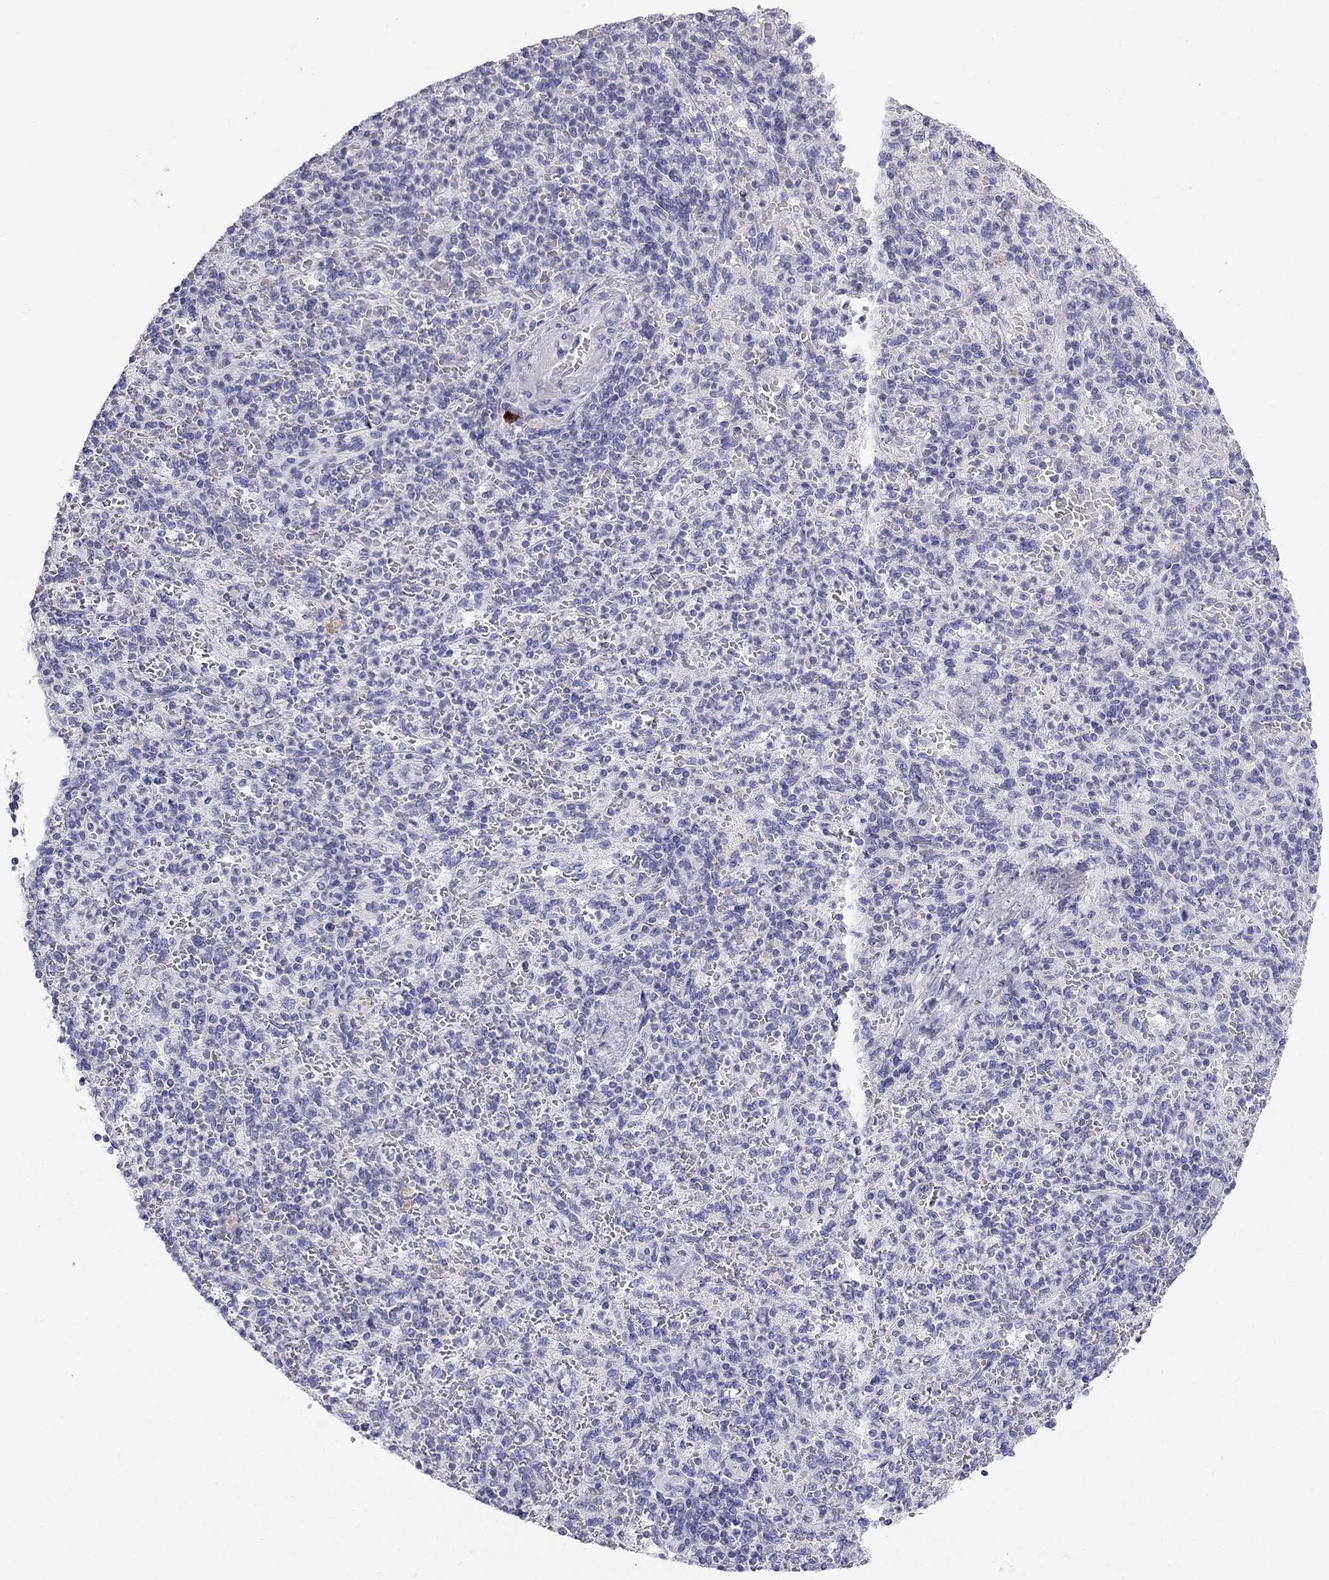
{"staining": {"intensity": "negative", "quantity": "none", "location": "none"}, "tissue": "spleen", "cell_type": "Cells in red pulp", "image_type": "normal", "snomed": [{"axis": "morphology", "description": "Normal tissue, NOS"}, {"axis": "topography", "description": "Spleen"}], "caption": "High power microscopy micrograph of an IHC image of normal spleen, revealing no significant staining in cells in red pulp.", "gene": "RFLNA", "patient": {"sex": "female", "age": 74}}